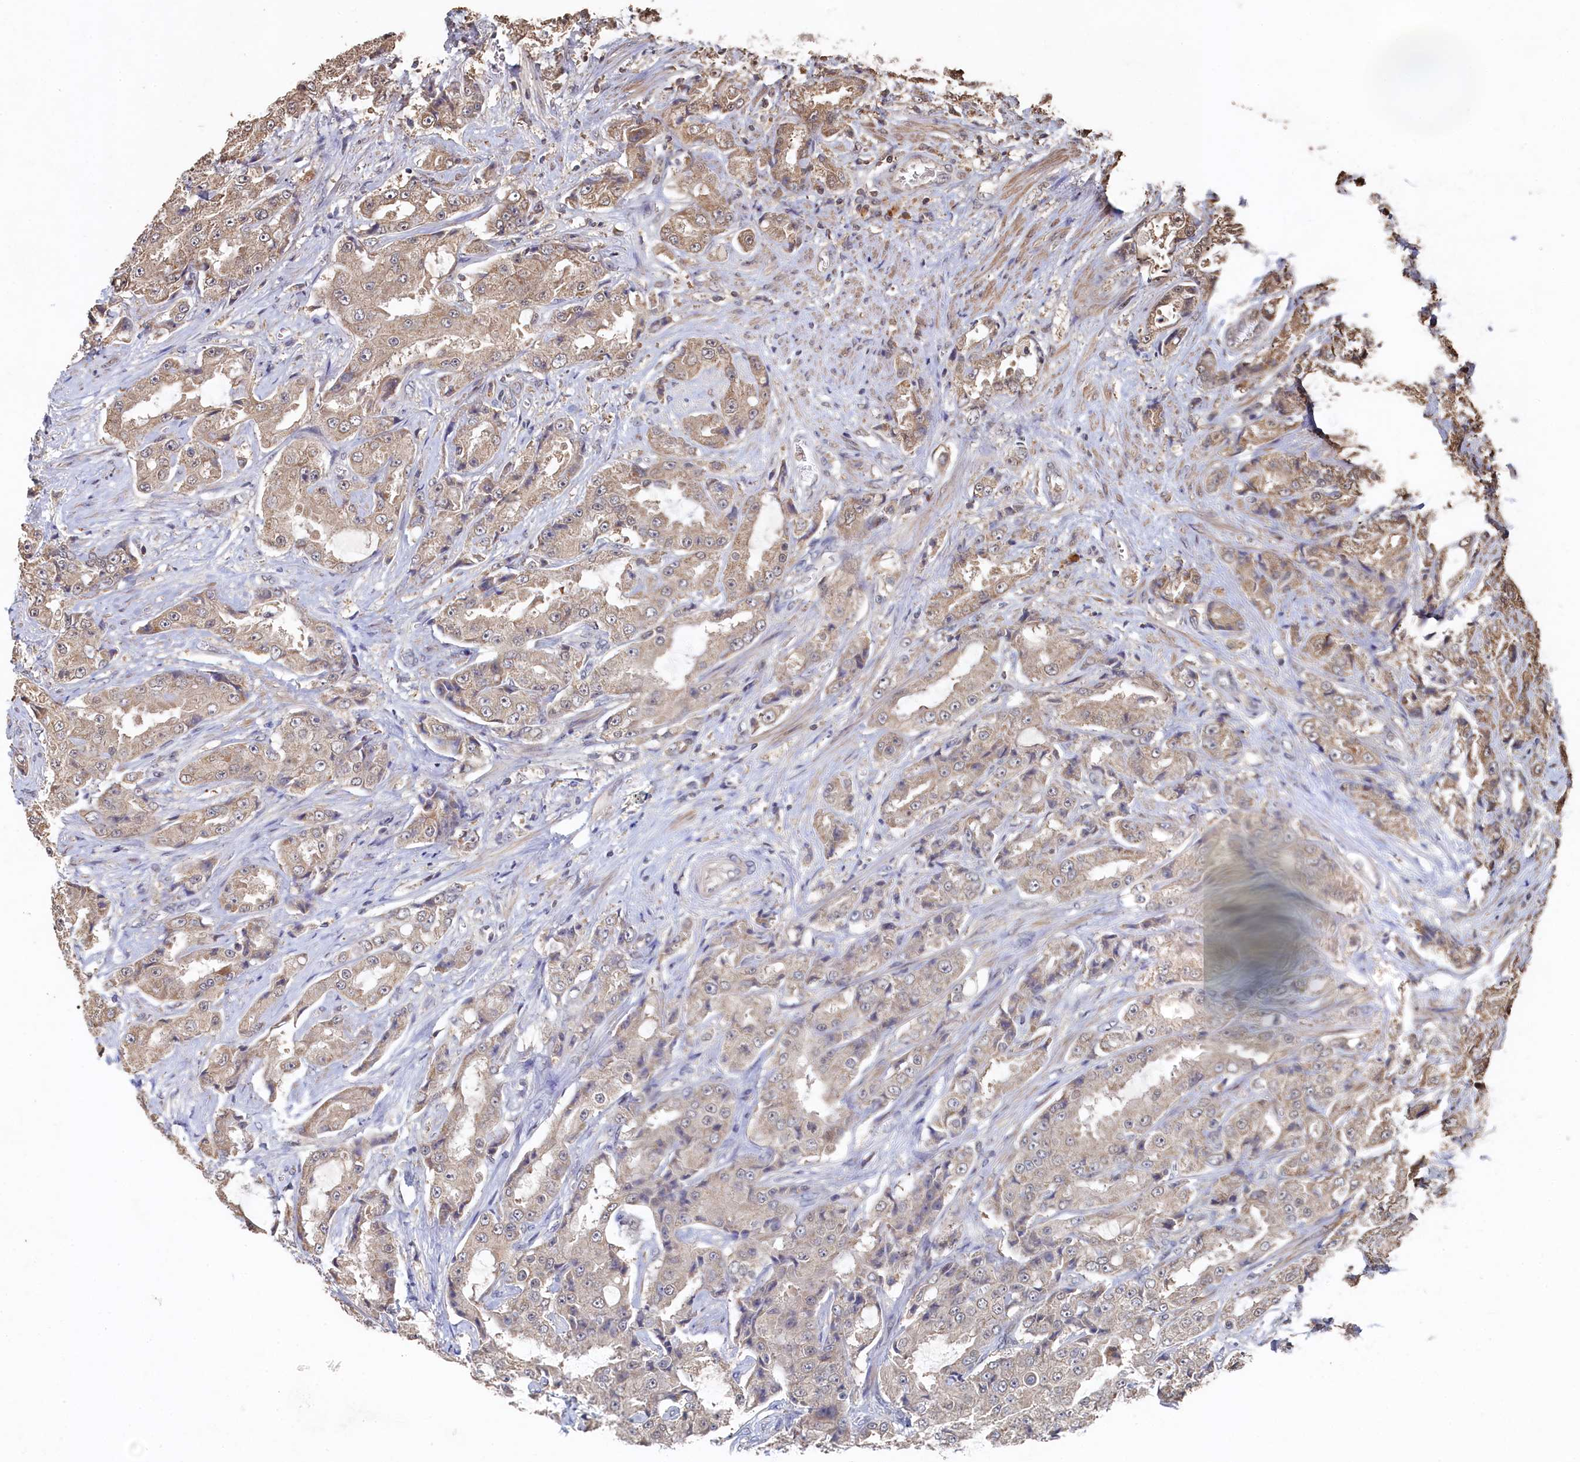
{"staining": {"intensity": "weak", "quantity": "<25%", "location": "cytoplasmic/membranous"}, "tissue": "prostate cancer", "cell_type": "Tumor cells", "image_type": "cancer", "snomed": [{"axis": "morphology", "description": "Adenocarcinoma, High grade"}, {"axis": "topography", "description": "Prostate"}], "caption": "Immunohistochemical staining of human prostate high-grade adenocarcinoma demonstrates no significant expression in tumor cells.", "gene": "PIGN", "patient": {"sex": "male", "age": 73}}